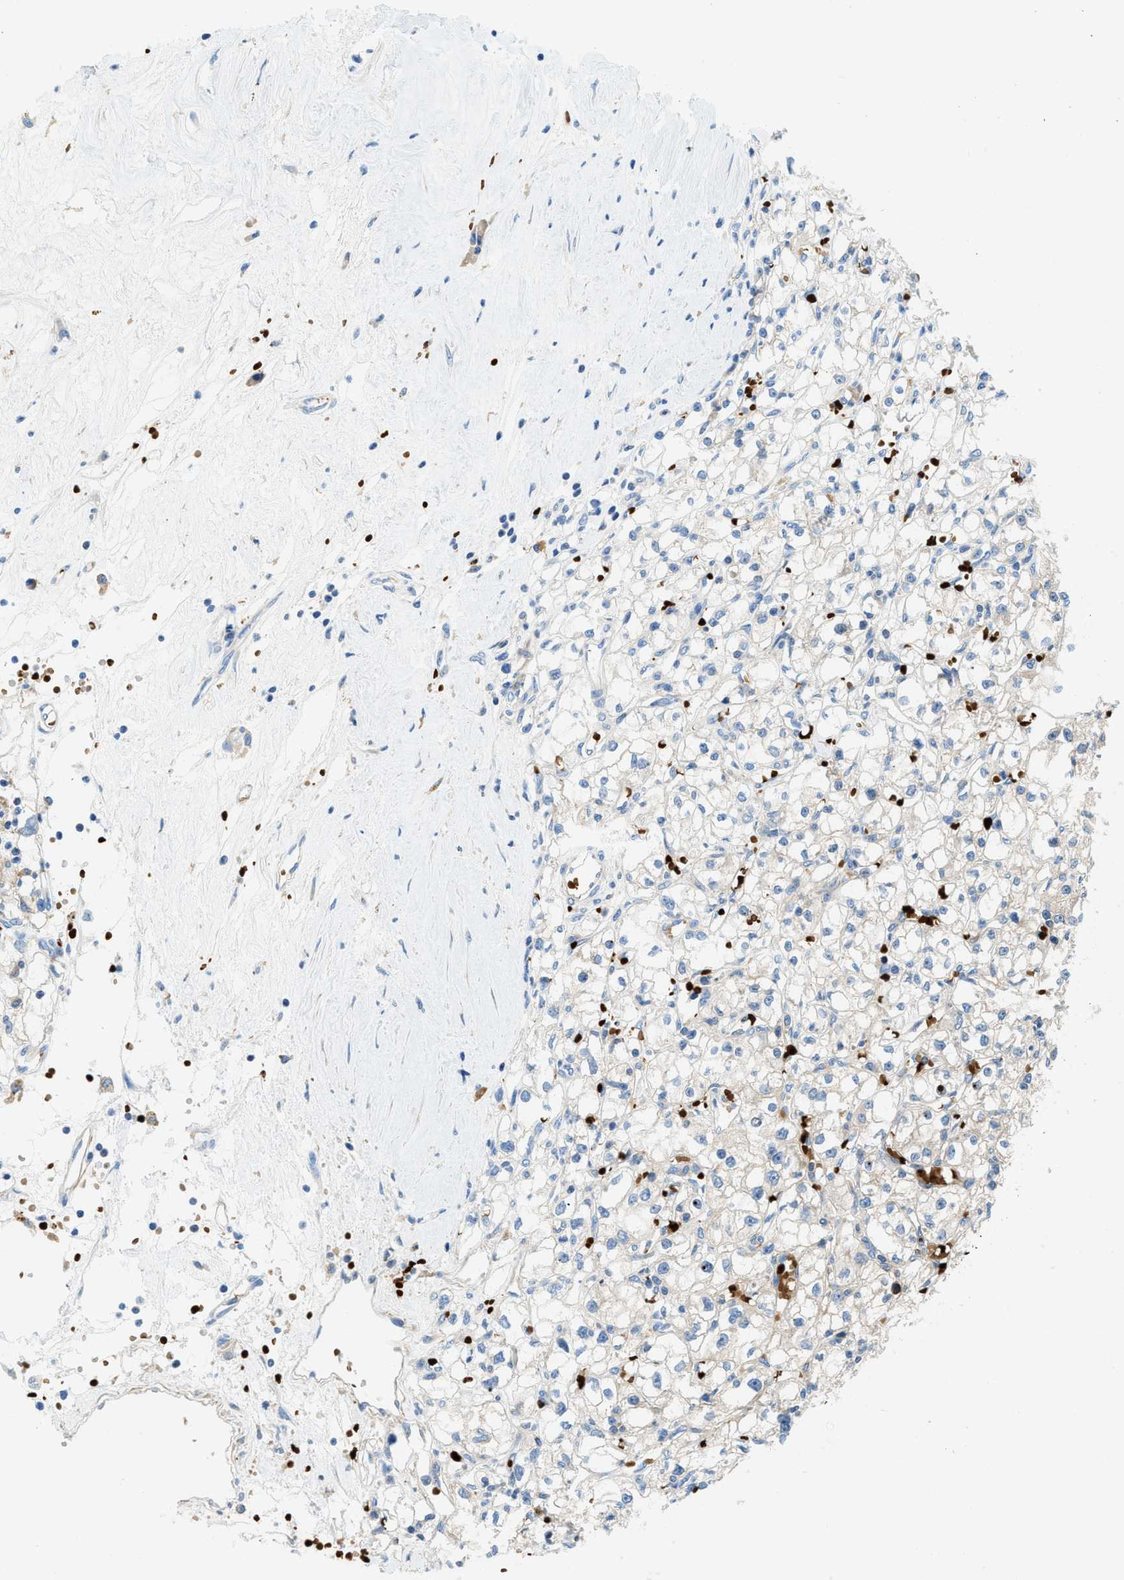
{"staining": {"intensity": "negative", "quantity": "none", "location": "none"}, "tissue": "renal cancer", "cell_type": "Tumor cells", "image_type": "cancer", "snomed": [{"axis": "morphology", "description": "Adenocarcinoma, NOS"}, {"axis": "topography", "description": "Kidney"}], "caption": "Histopathology image shows no protein positivity in tumor cells of renal cancer tissue.", "gene": "ZNF831", "patient": {"sex": "male", "age": 56}}